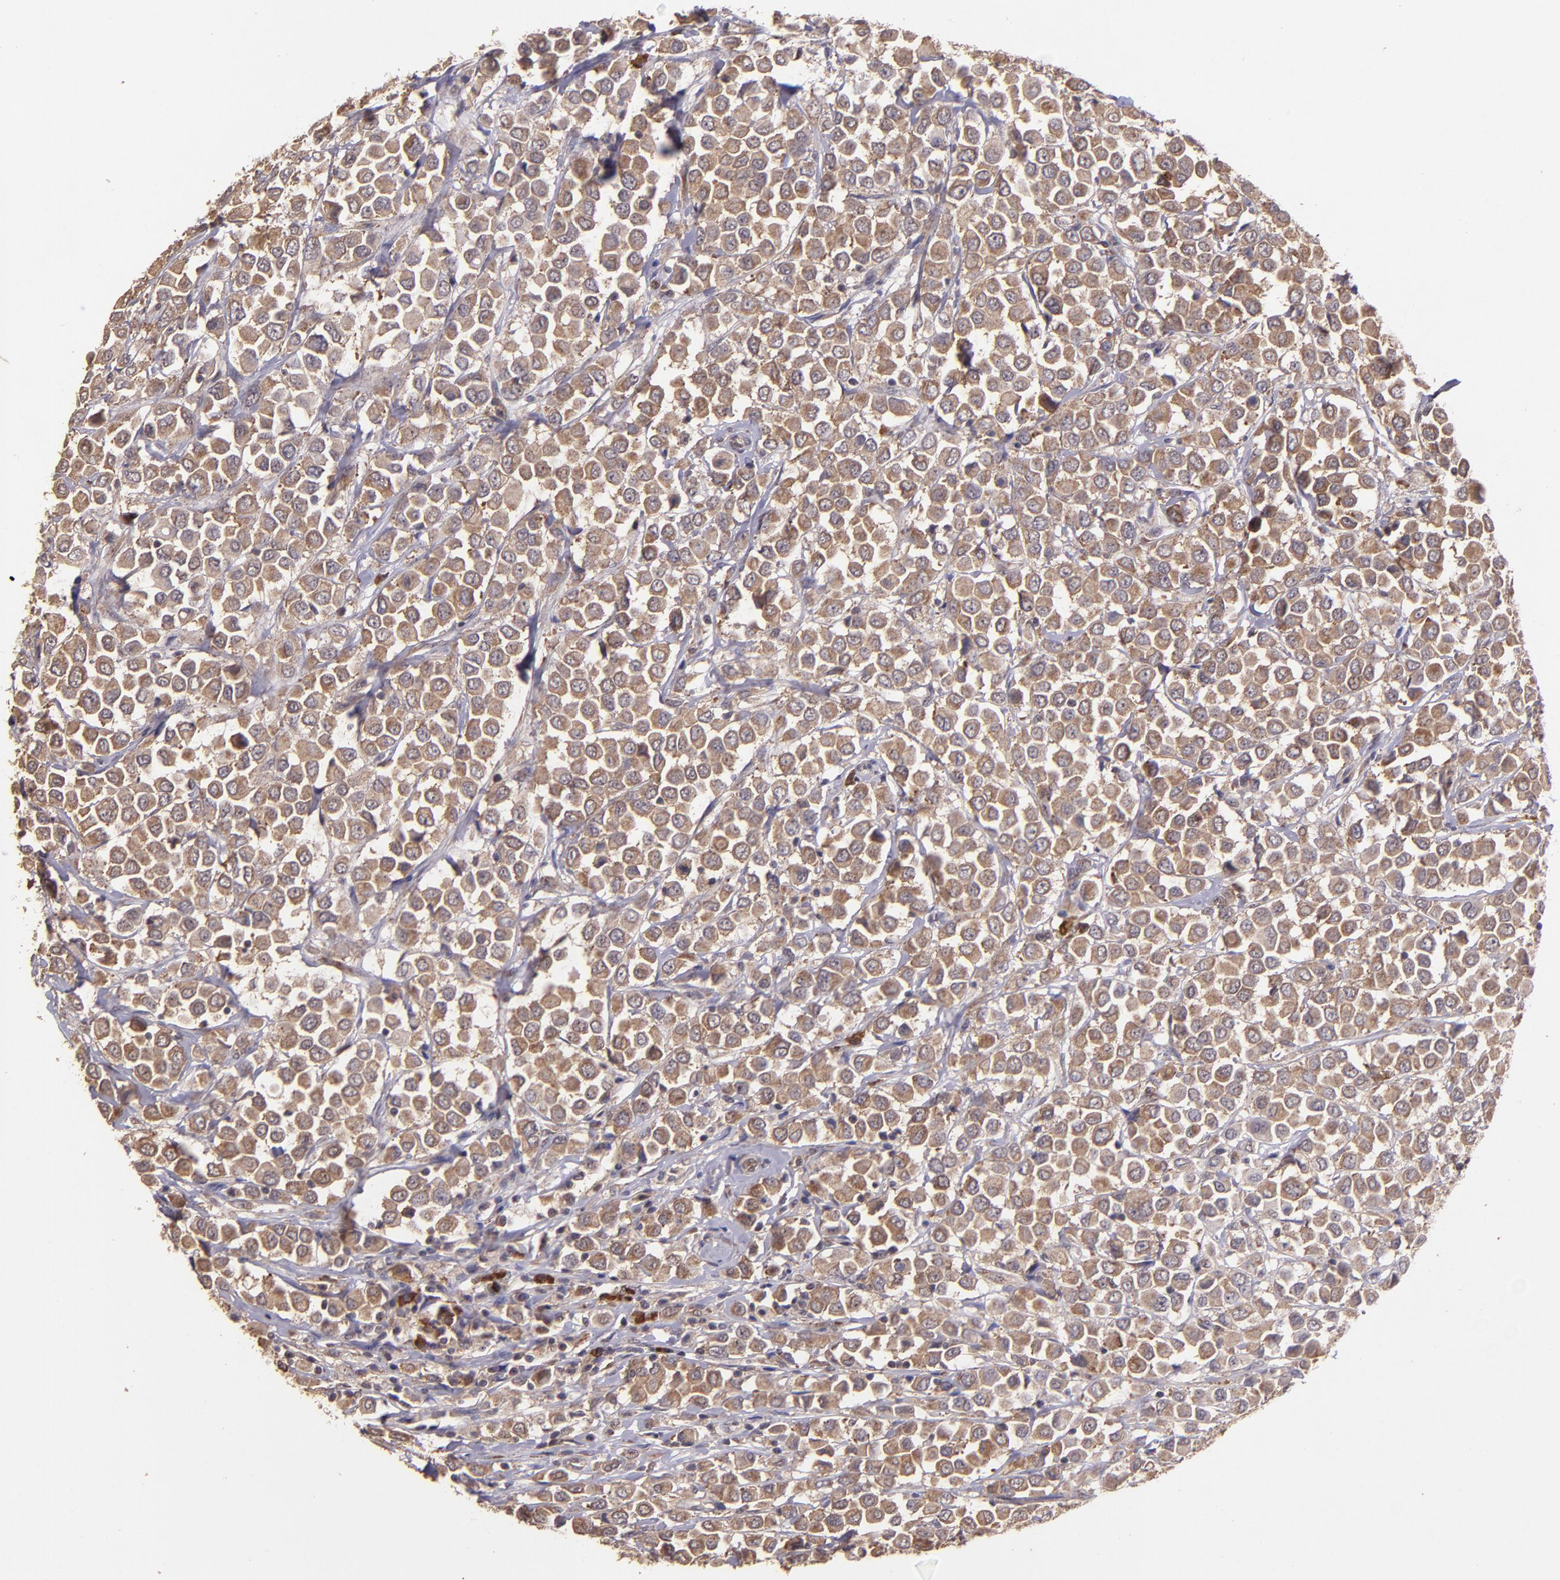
{"staining": {"intensity": "strong", "quantity": ">75%", "location": "cytoplasmic/membranous"}, "tissue": "breast cancer", "cell_type": "Tumor cells", "image_type": "cancer", "snomed": [{"axis": "morphology", "description": "Duct carcinoma"}, {"axis": "topography", "description": "Breast"}], "caption": "Immunohistochemistry (IHC) (DAB (3,3'-diaminobenzidine)) staining of human breast cancer (intraductal carcinoma) exhibits strong cytoplasmic/membranous protein expression in about >75% of tumor cells.", "gene": "USP51", "patient": {"sex": "female", "age": 61}}